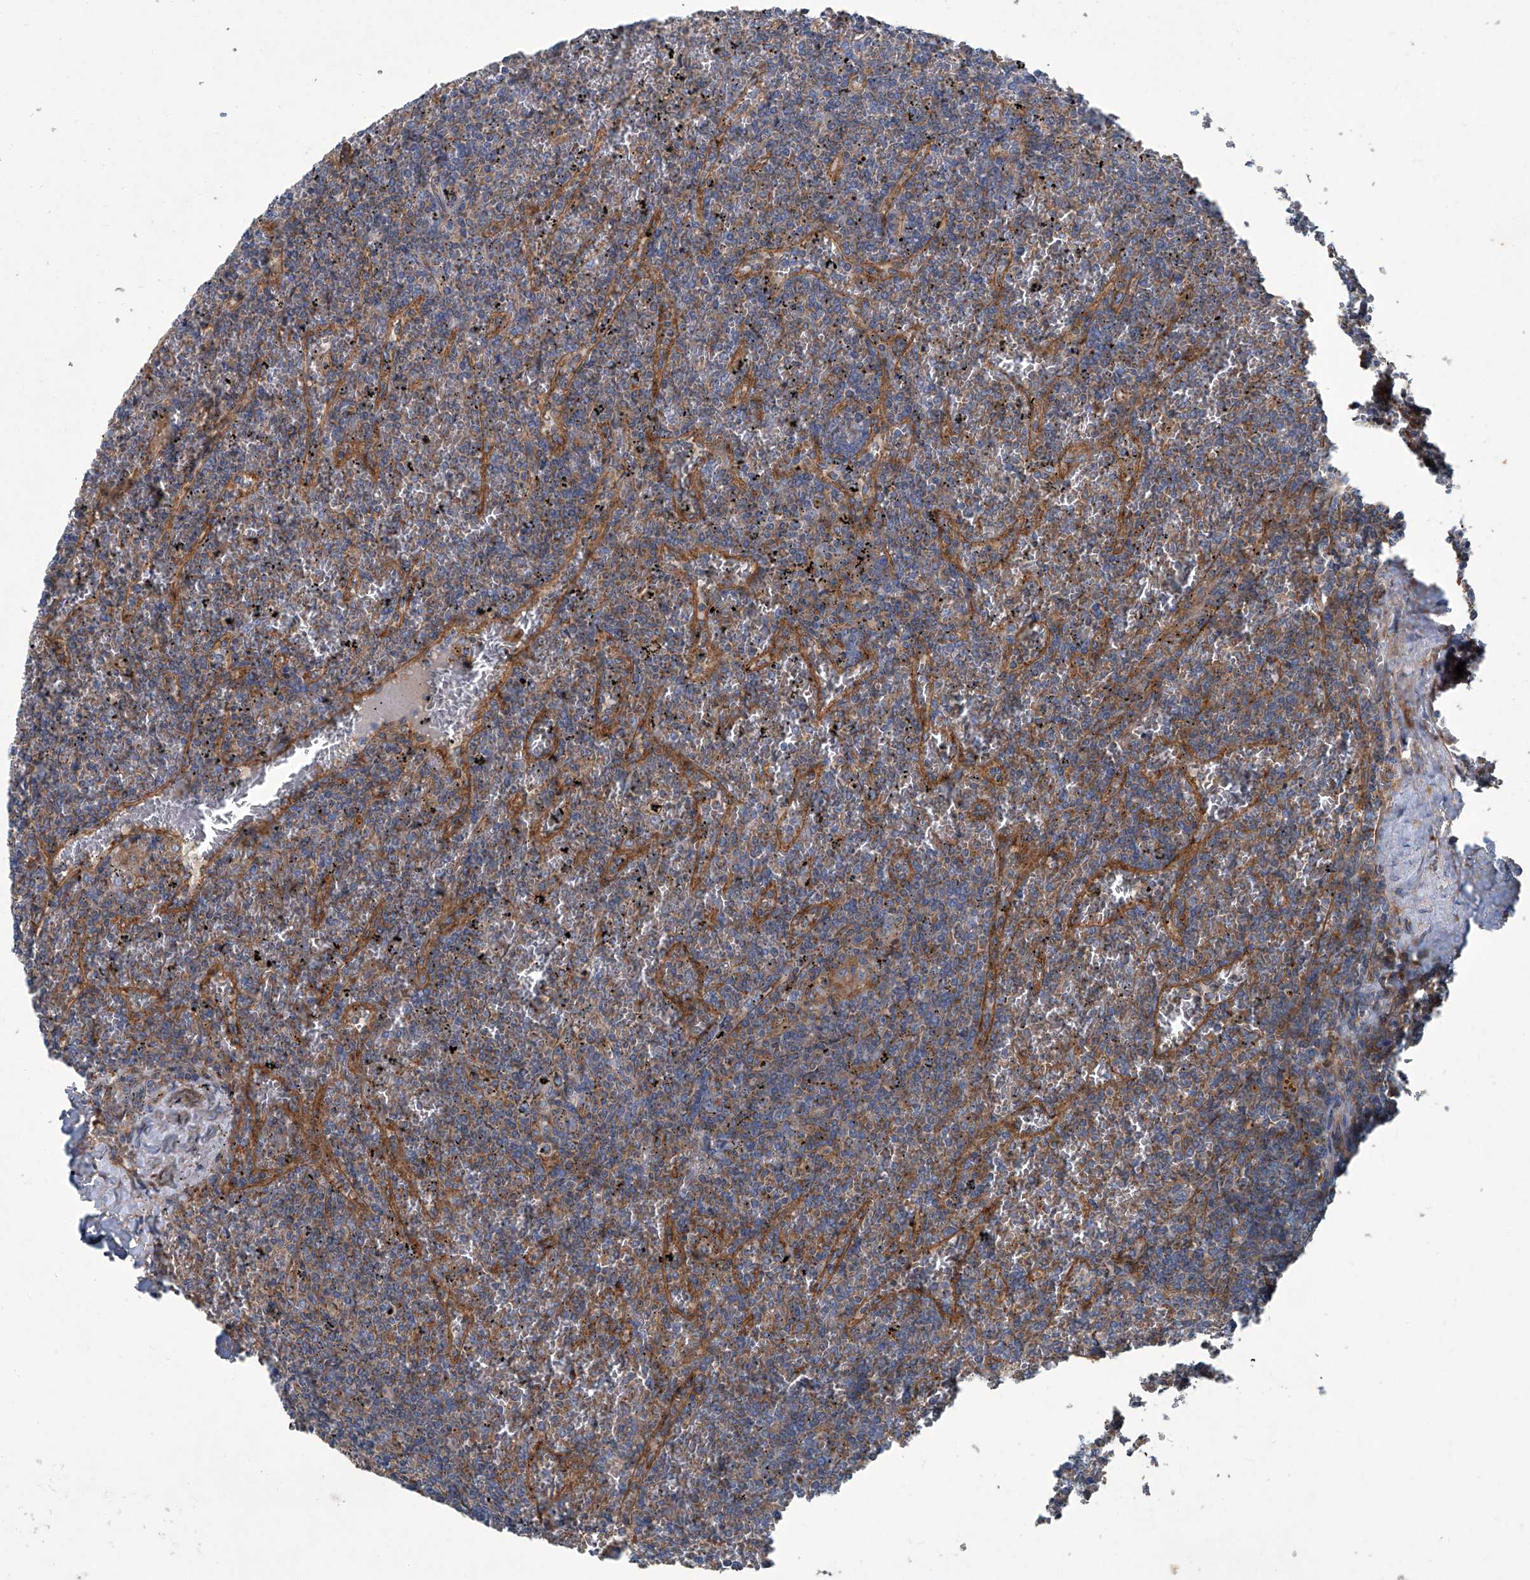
{"staining": {"intensity": "weak", "quantity": "25%-75%", "location": "cytoplasmic/membranous"}, "tissue": "lymphoma", "cell_type": "Tumor cells", "image_type": "cancer", "snomed": [{"axis": "morphology", "description": "Malignant lymphoma, non-Hodgkin's type, Low grade"}, {"axis": "topography", "description": "Spleen"}], "caption": "About 25%-75% of tumor cells in human lymphoma display weak cytoplasmic/membranous protein staining as visualized by brown immunohistochemical staining.", "gene": "PIGH", "patient": {"sex": "female", "age": 19}}